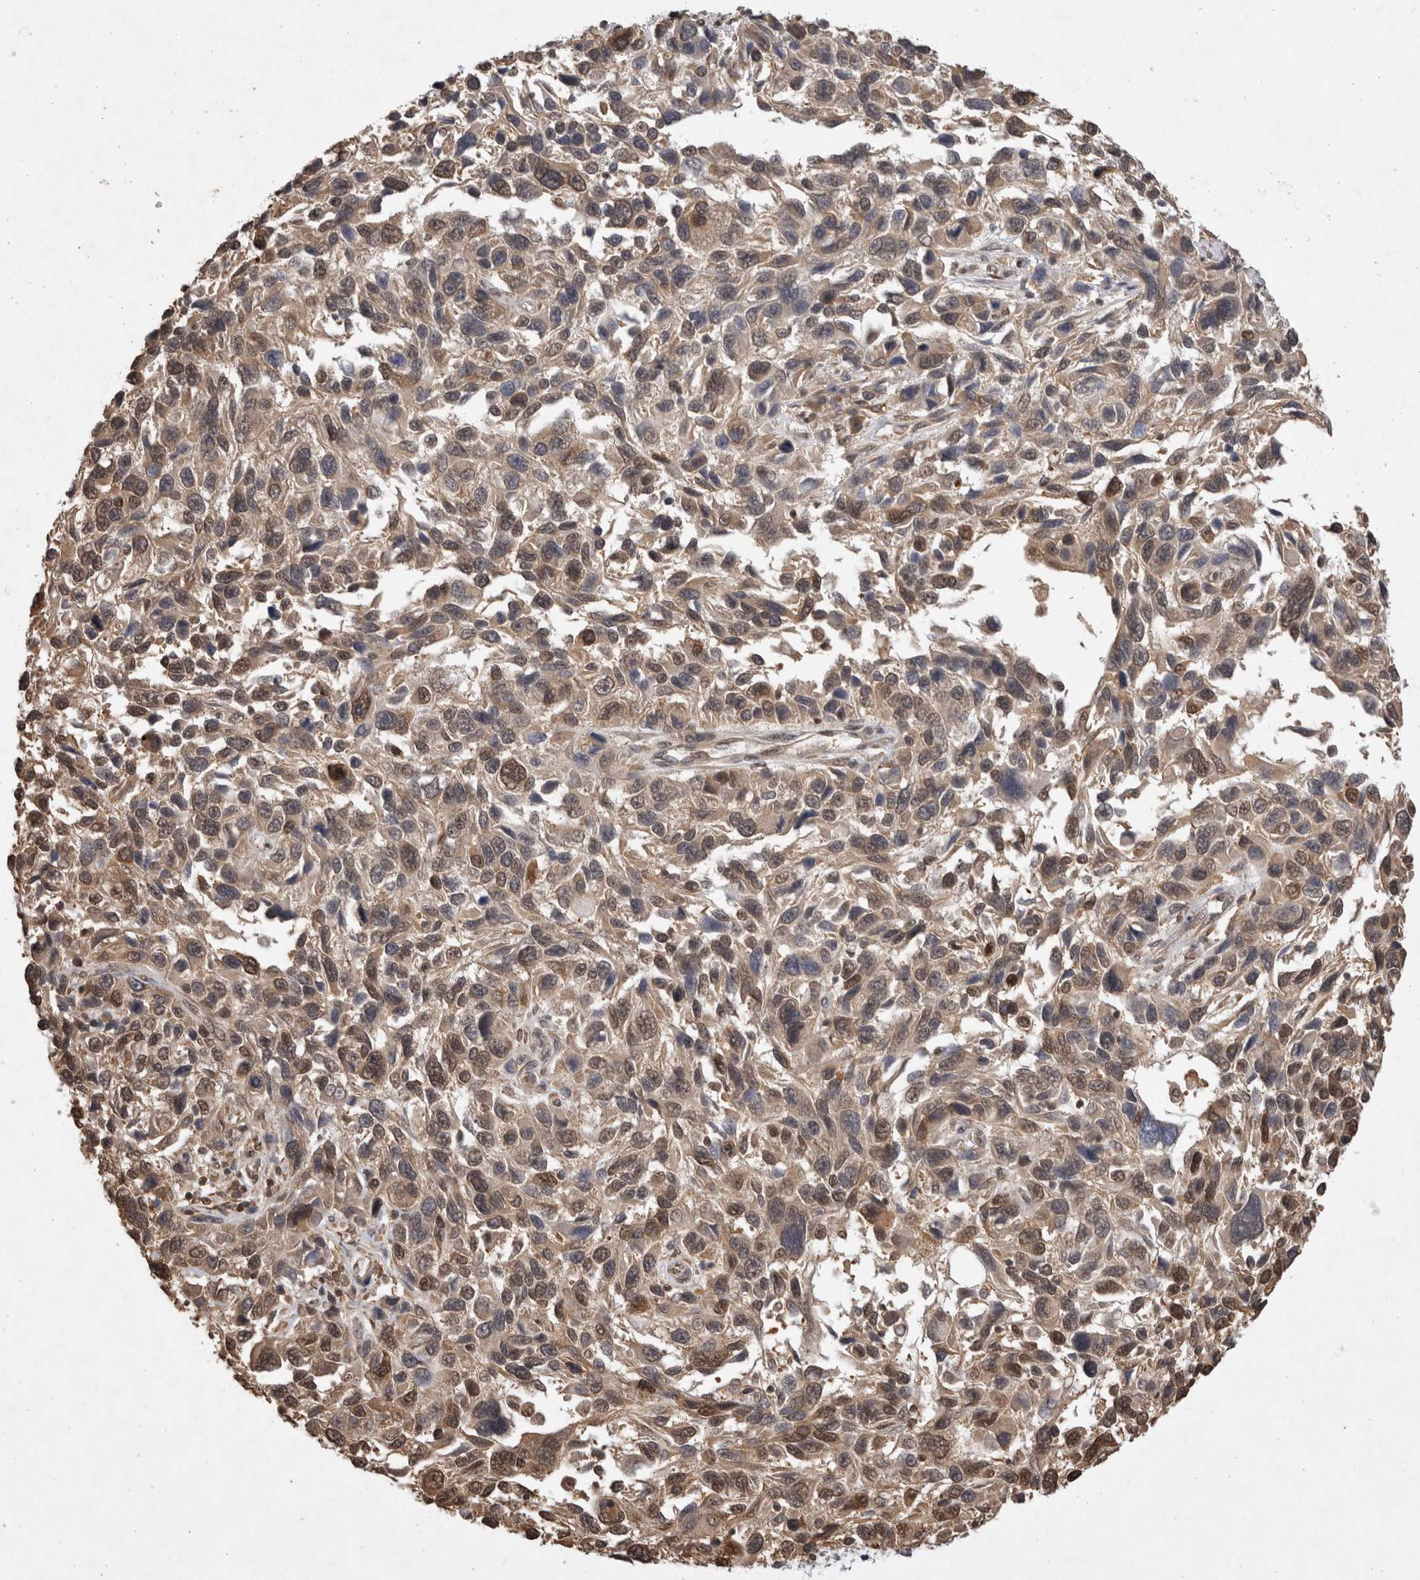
{"staining": {"intensity": "weak", "quantity": ">75%", "location": "cytoplasmic/membranous,nuclear"}, "tissue": "melanoma", "cell_type": "Tumor cells", "image_type": "cancer", "snomed": [{"axis": "morphology", "description": "Malignant melanoma, NOS"}, {"axis": "topography", "description": "Skin"}], "caption": "Protein expression analysis of melanoma displays weak cytoplasmic/membranous and nuclear positivity in about >75% of tumor cells.", "gene": "HDGF", "patient": {"sex": "male", "age": 53}}